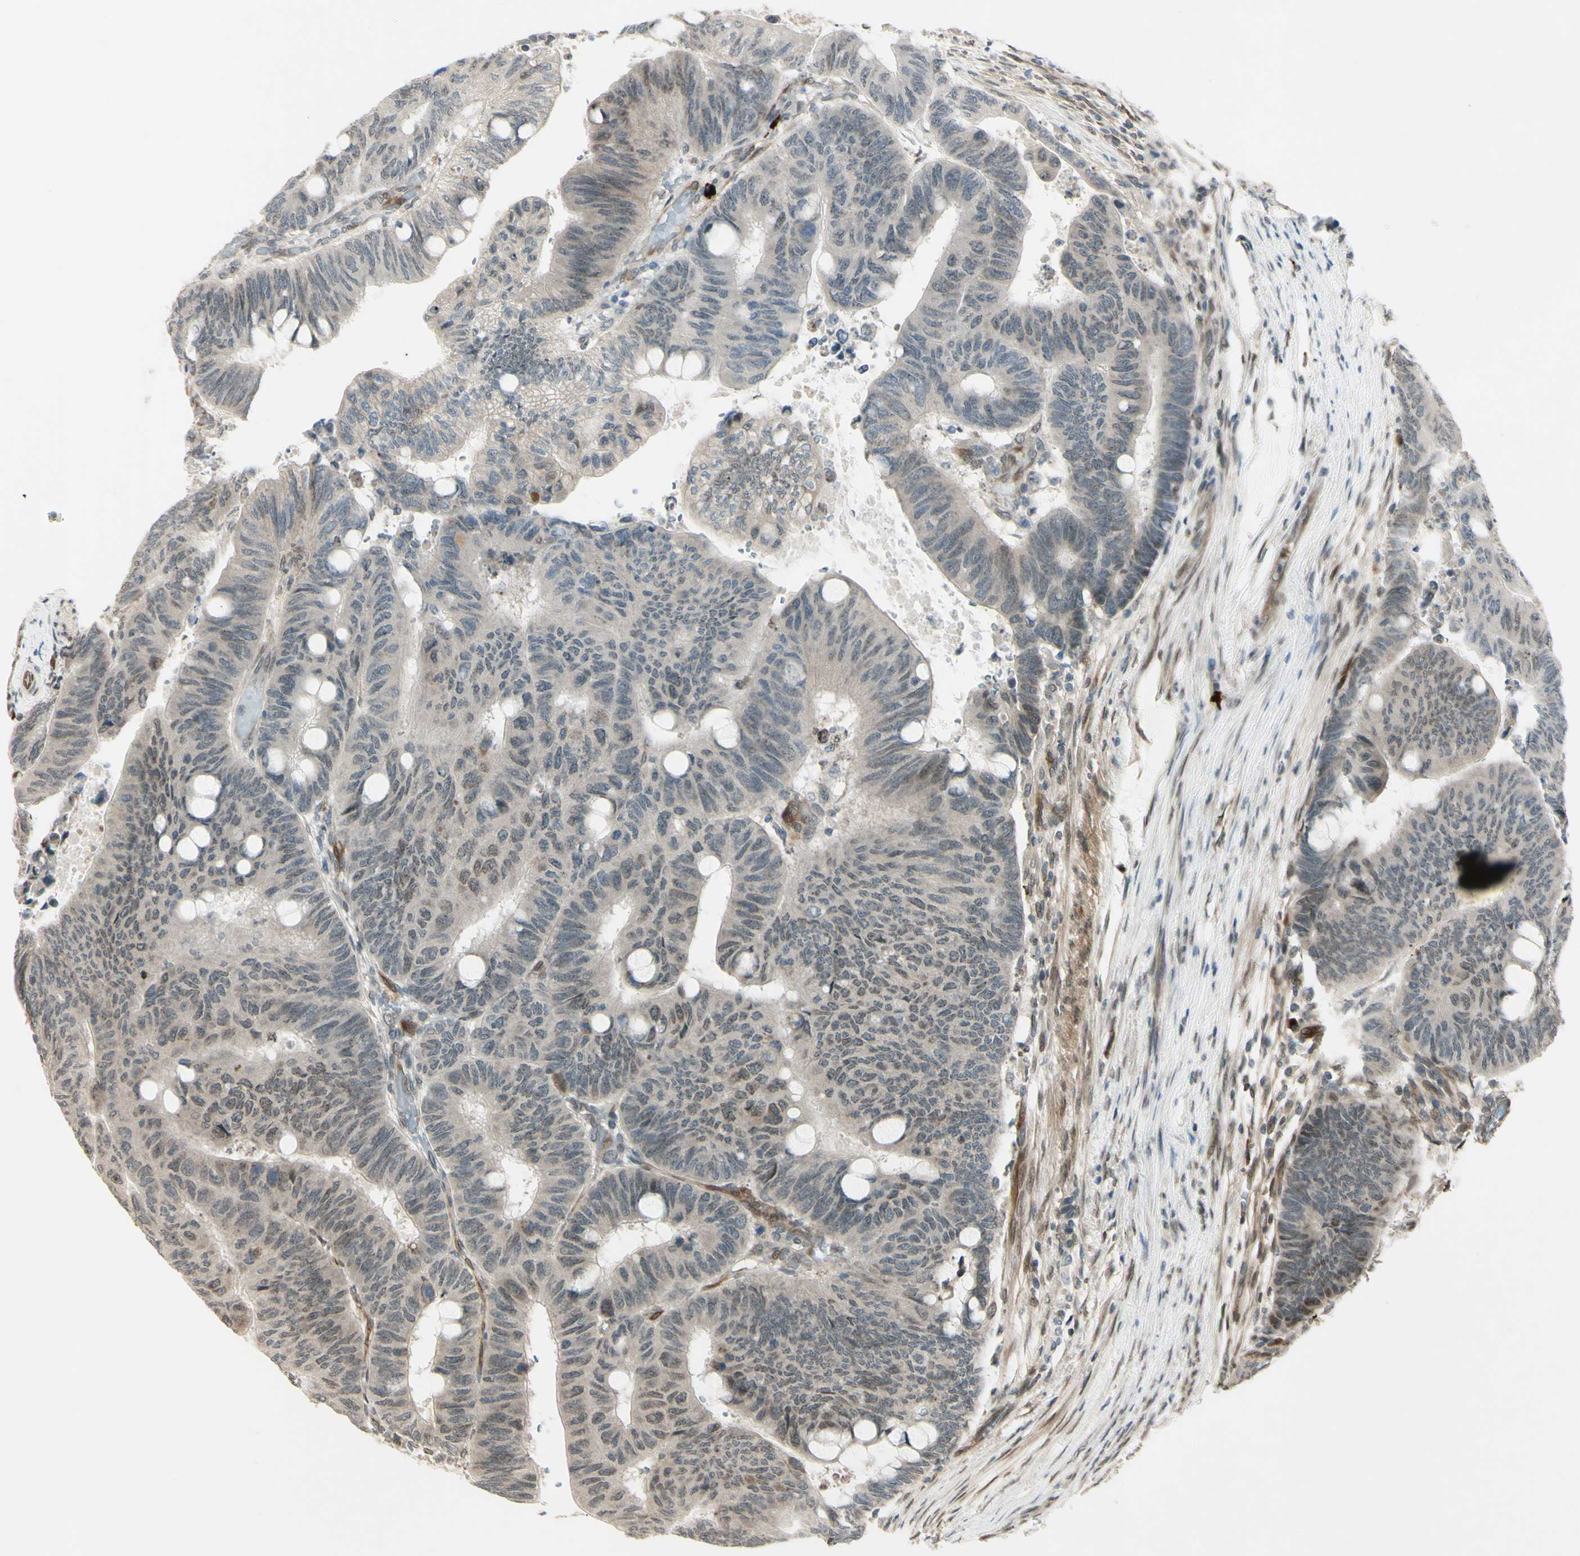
{"staining": {"intensity": "weak", "quantity": "<25%", "location": "cytoplasmic/membranous"}, "tissue": "colorectal cancer", "cell_type": "Tumor cells", "image_type": "cancer", "snomed": [{"axis": "morphology", "description": "Normal tissue, NOS"}, {"axis": "morphology", "description": "Adenocarcinoma, NOS"}, {"axis": "topography", "description": "Rectum"}, {"axis": "topography", "description": "Peripheral nerve tissue"}], "caption": "Human colorectal cancer stained for a protein using IHC reveals no staining in tumor cells.", "gene": "MLF2", "patient": {"sex": "male", "age": 92}}